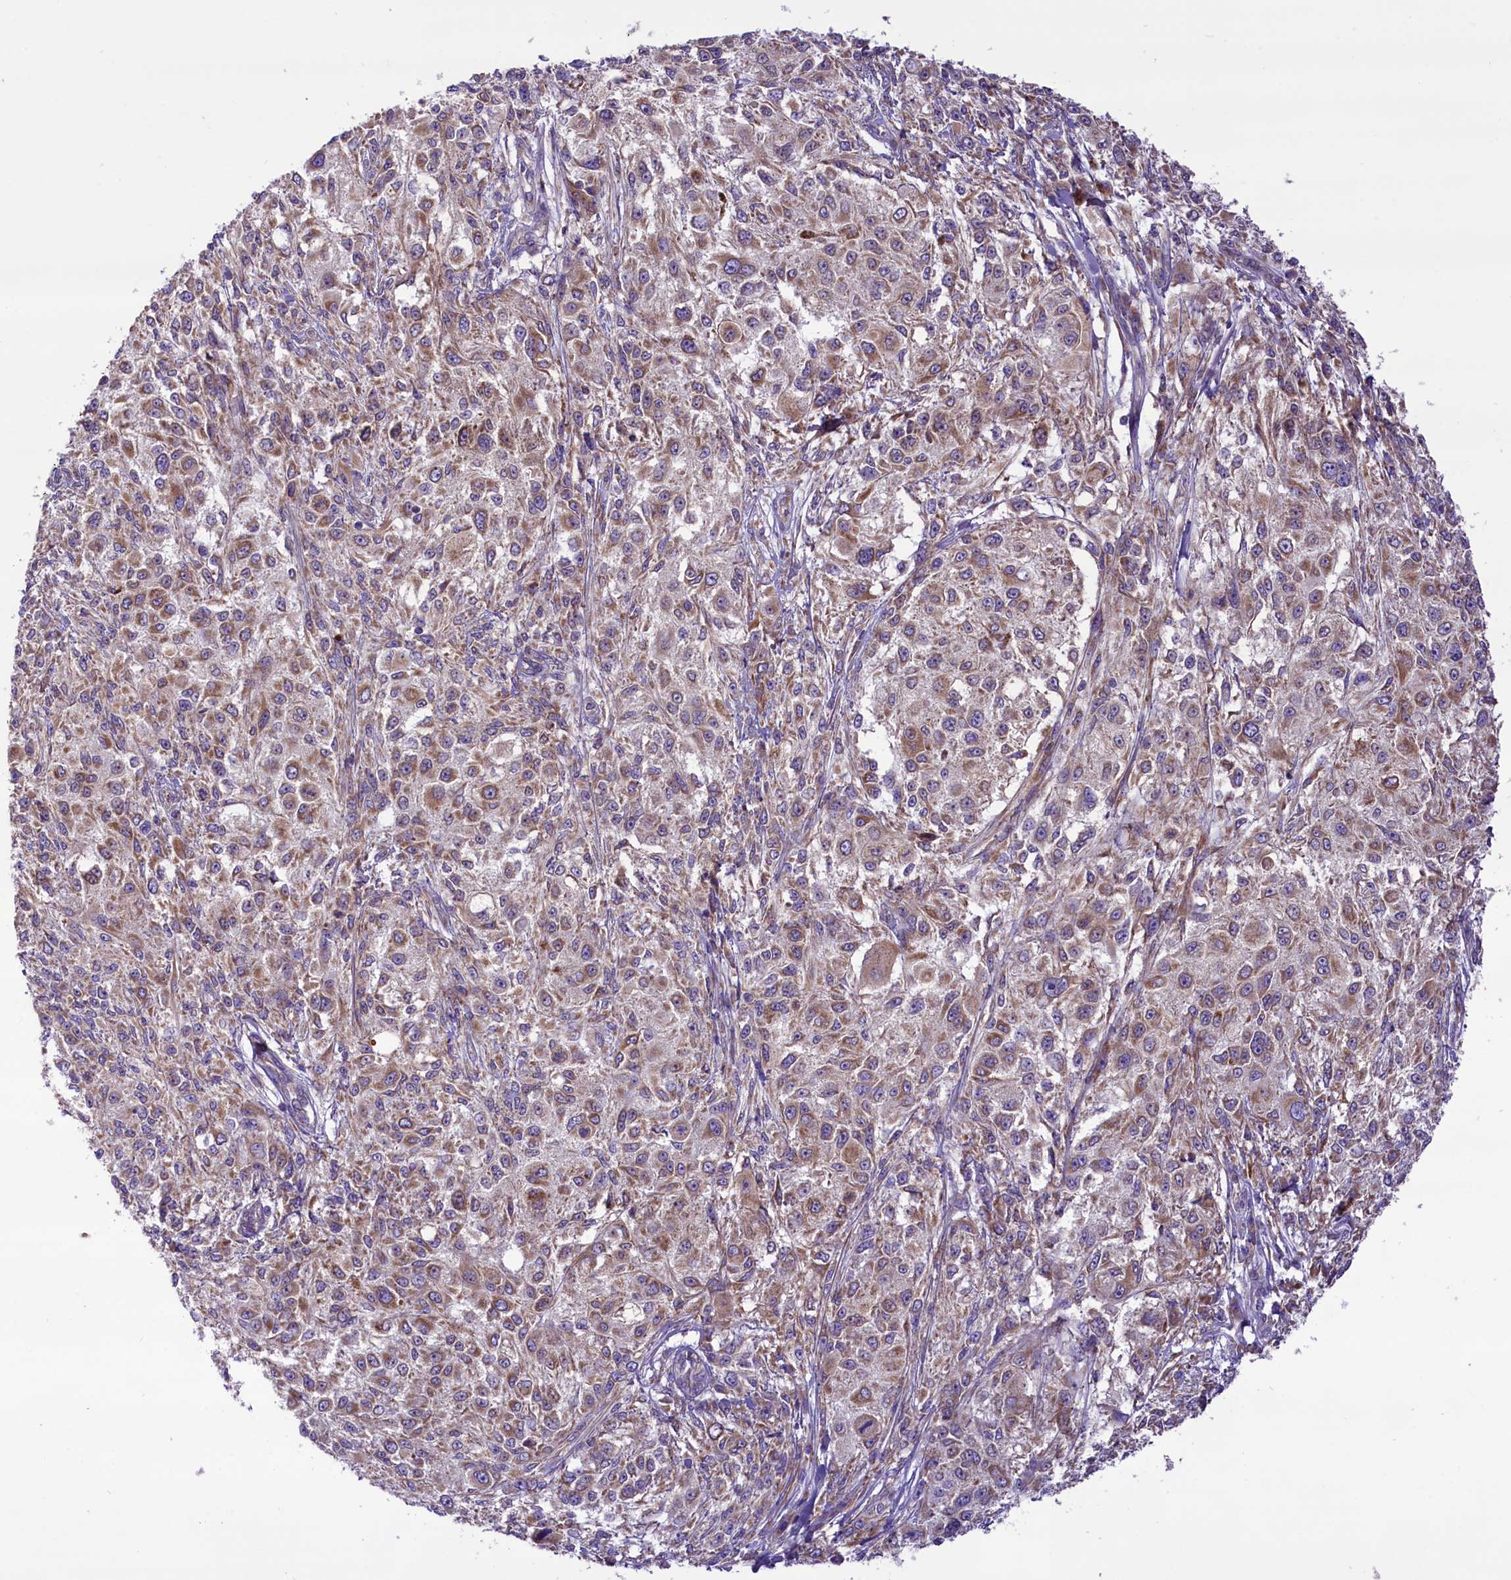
{"staining": {"intensity": "weak", "quantity": ">75%", "location": "cytoplasmic/membranous"}, "tissue": "melanoma", "cell_type": "Tumor cells", "image_type": "cancer", "snomed": [{"axis": "morphology", "description": "Necrosis, NOS"}, {"axis": "morphology", "description": "Malignant melanoma, NOS"}, {"axis": "topography", "description": "Skin"}], "caption": "Weak cytoplasmic/membranous protein positivity is appreciated in approximately >75% of tumor cells in malignant melanoma.", "gene": "PTPRU", "patient": {"sex": "female", "age": 87}}